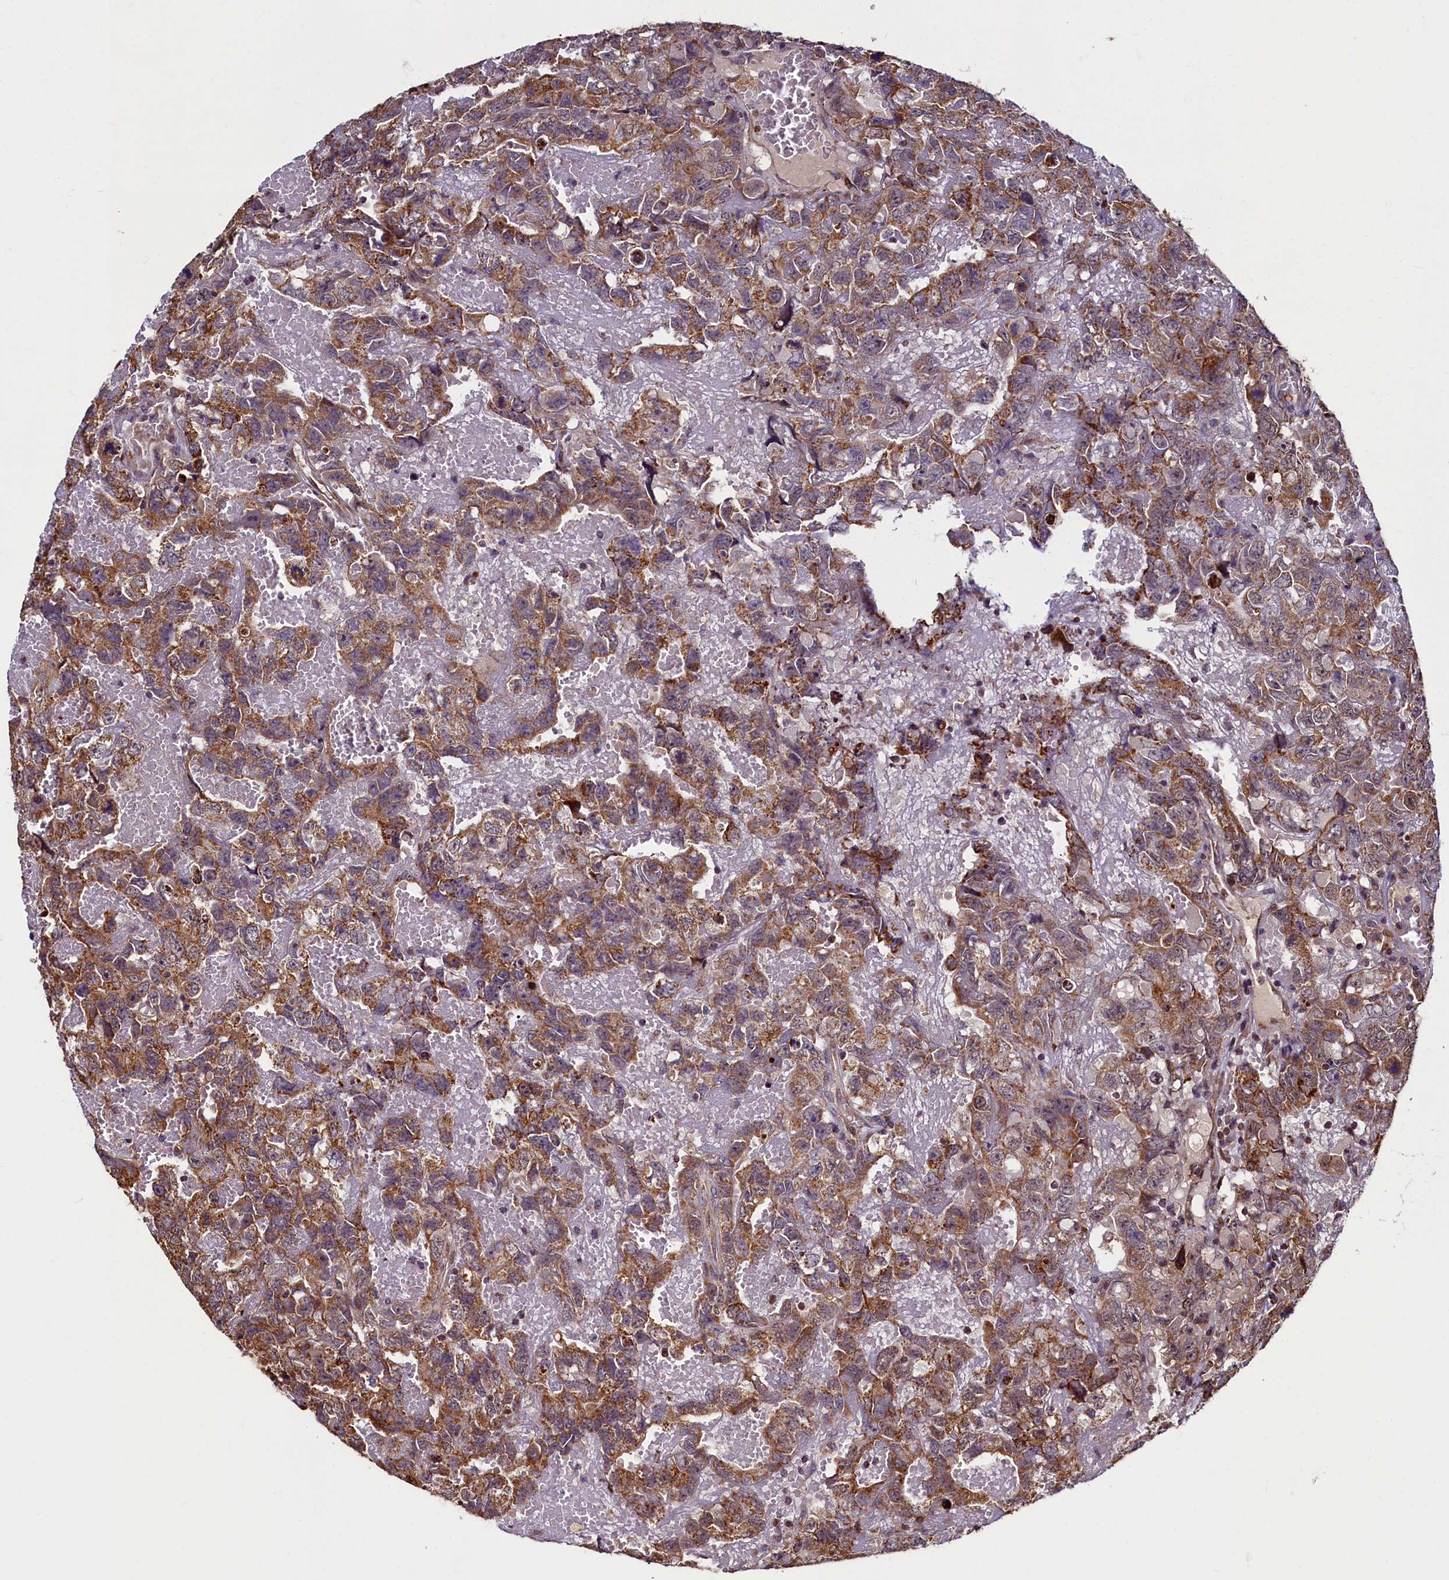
{"staining": {"intensity": "moderate", "quantity": ">75%", "location": "cytoplasmic/membranous"}, "tissue": "testis cancer", "cell_type": "Tumor cells", "image_type": "cancer", "snomed": [{"axis": "morphology", "description": "Carcinoma, Embryonal, NOS"}, {"axis": "topography", "description": "Testis"}], "caption": "IHC micrograph of neoplastic tissue: testis embryonal carcinoma stained using immunohistochemistry (IHC) reveals medium levels of moderate protein expression localized specifically in the cytoplasmic/membranous of tumor cells, appearing as a cytoplasmic/membranous brown color.", "gene": "NCKAP5L", "patient": {"sex": "male", "age": 45}}